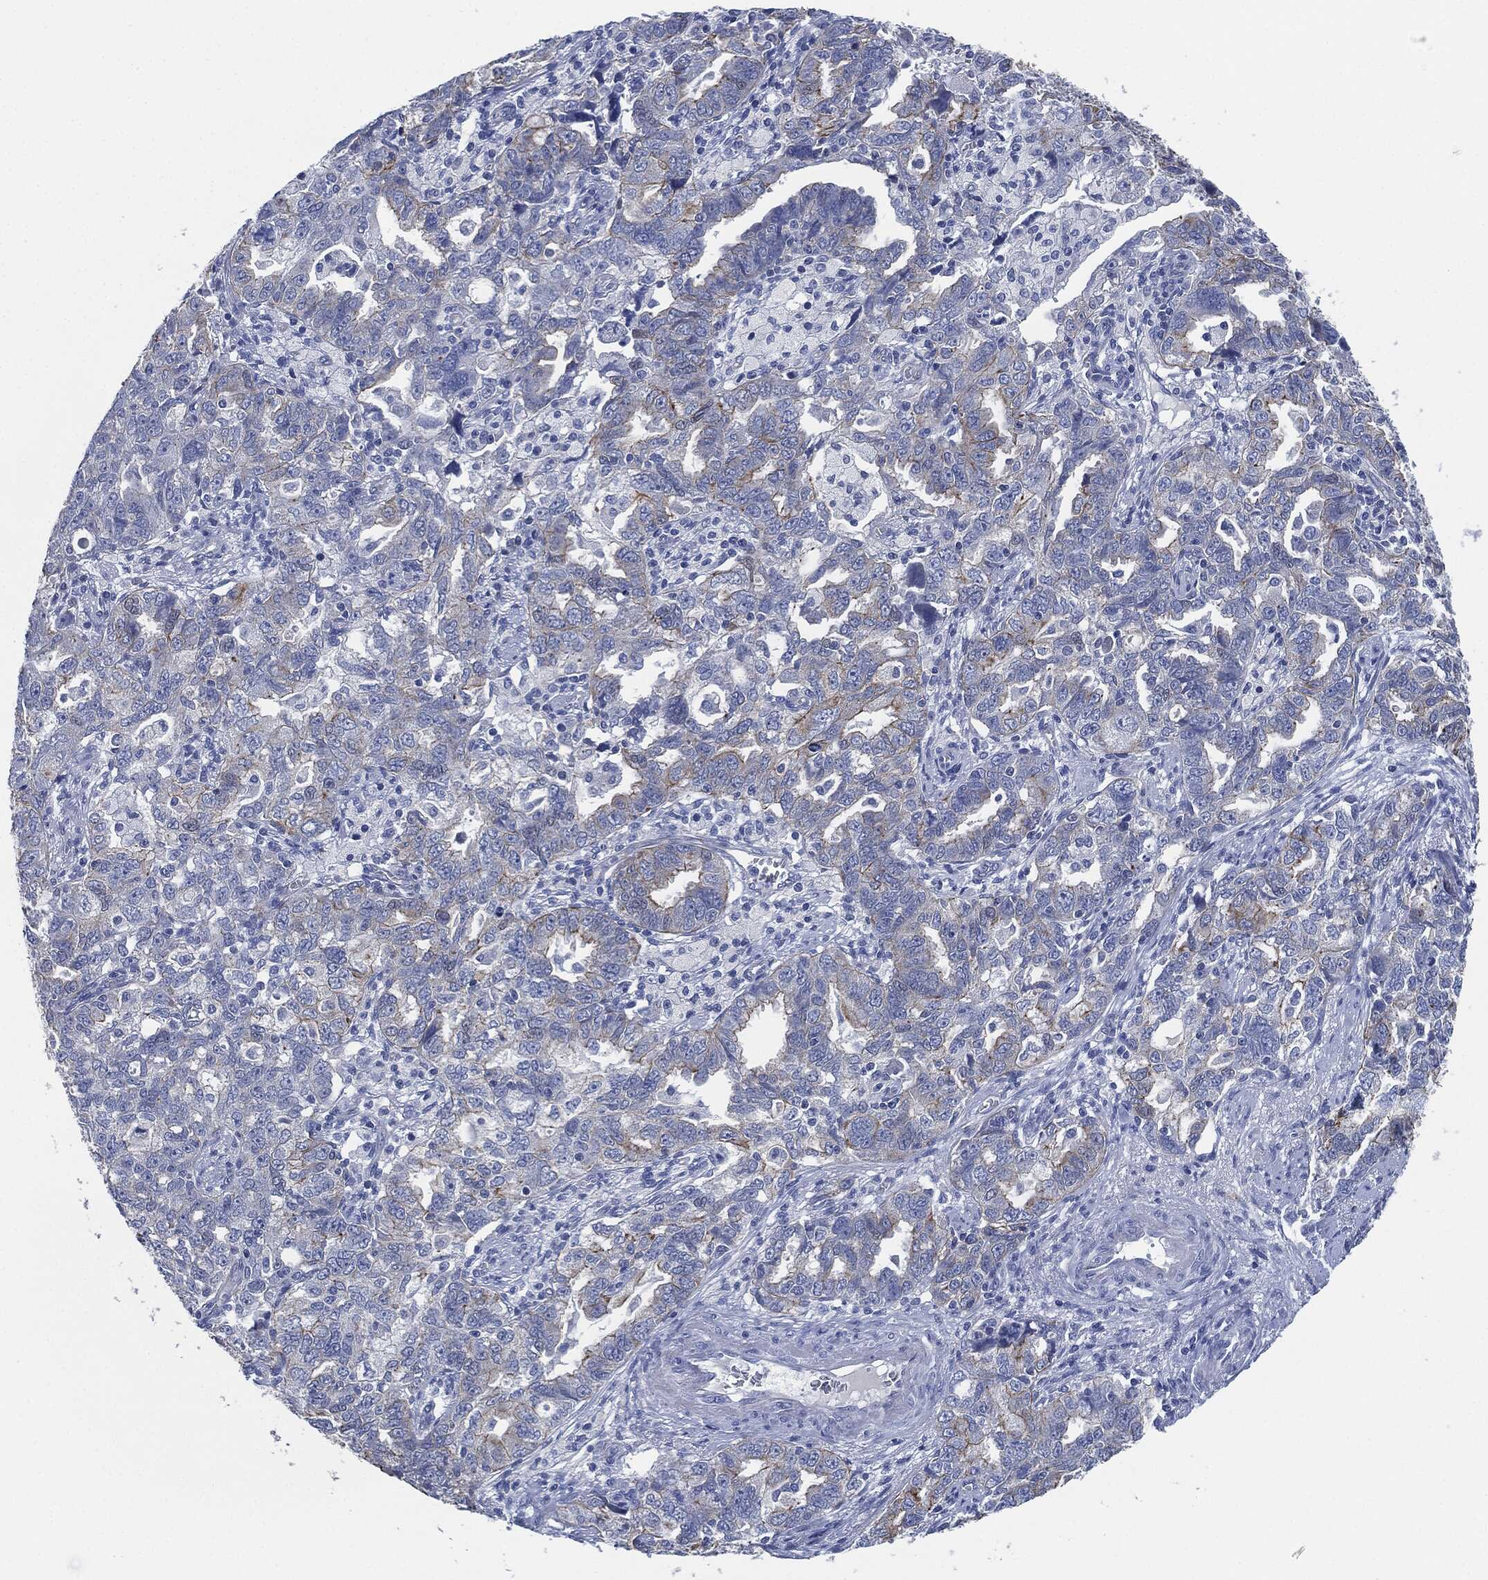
{"staining": {"intensity": "moderate", "quantity": "<25%", "location": "cytoplasmic/membranous"}, "tissue": "ovarian cancer", "cell_type": "Tumor cells", "image_type": "cancer", "snomed": [{"axis": "morphology", "description": "Cystadenocarcinoma, serous, NOS"}, {"axis": "topography", "description": "Ovary"}], "caption": "Approximately <25% of tumor cells in ovarian cancer reveal moderate cytoplasmic/membranous protein positivity as visualized by brown immunohistochemical staining.", "gene": "SHROOM2", "patient": {"sex": "female", "age": 51}}